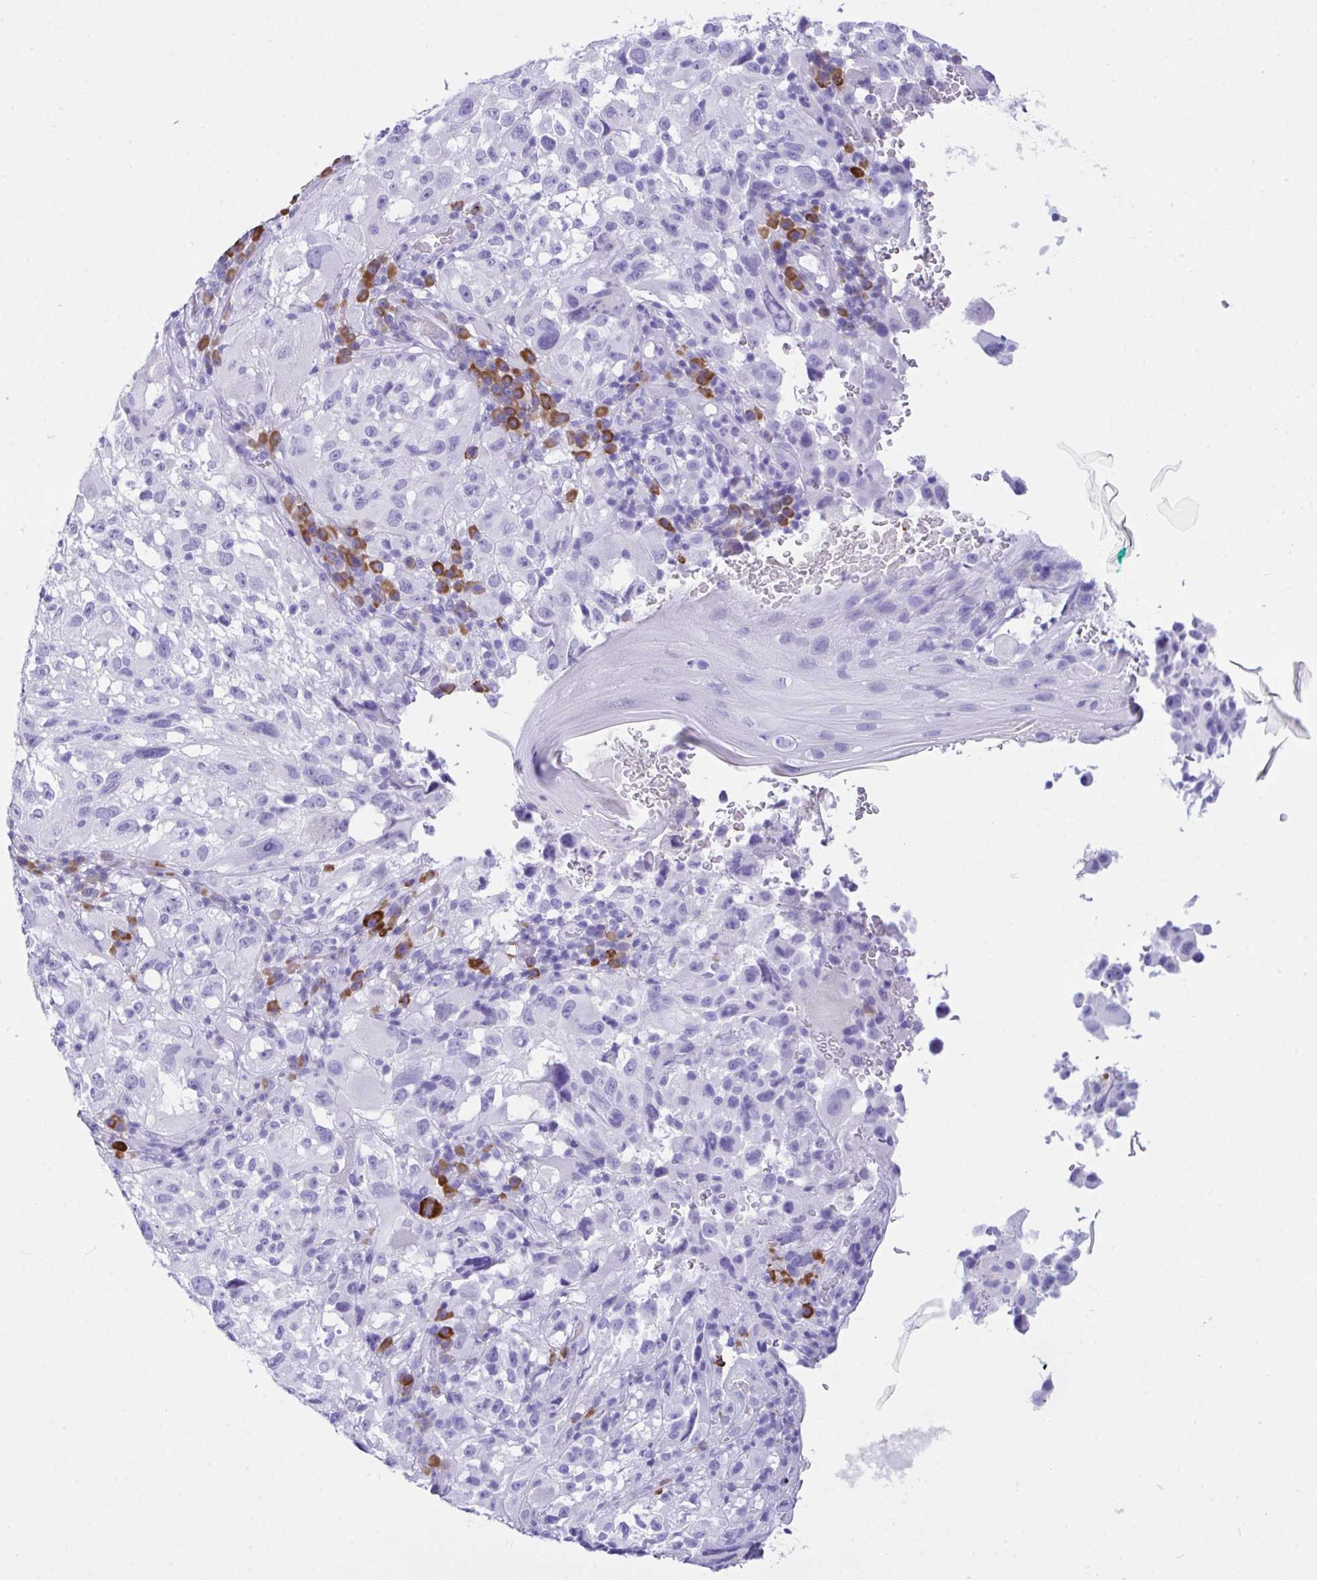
{"staining": {"intensity": "negative", "quantity": "none", "location": "none"}, "tissue": "melanoma", "cell_type": "Tumor cells", "image_type": "cancer", "snomed": [{"axis": "morphology", "description": "Malignant melanoma, NOS"}, {"axis": "topography", "description": "Skin"}], "caption": "This histopathology image is of malignant melanoma stained with immunohistochemistry (IHC) to label a protein in brown with the nuclei are counter-stained blue. There is no expression in tumor cells. Nuclei are stained in blue.", "gene": "BEST4", "patient": {"sex": "female", "age": 71}}